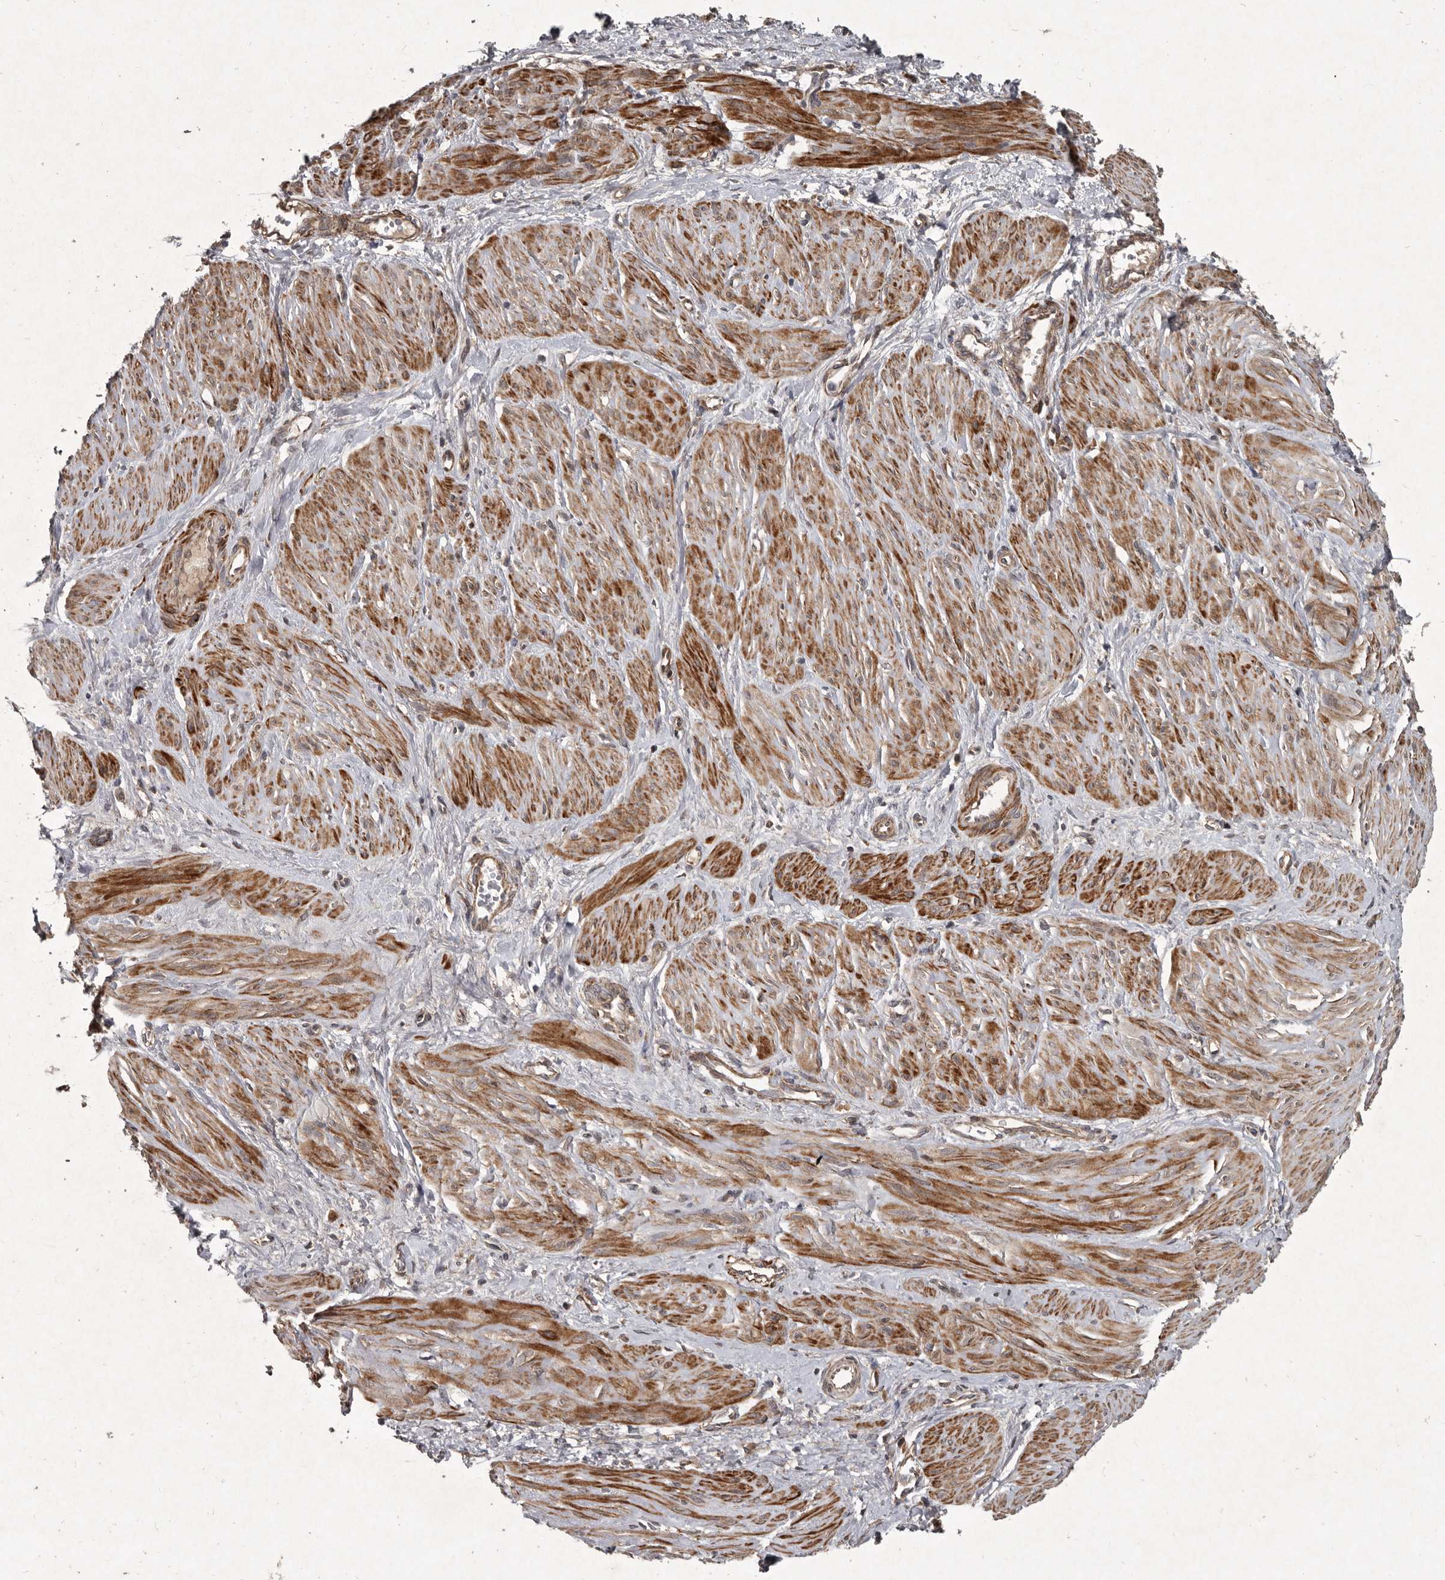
{"staining": {"intensity": "strong", "quantity": ">75%", "location": "cytoplasmic/membranous"}, "tissue": "smooth muscle", "cell_type": "Smooth muscle cells", "image_type": "normal", "snomed": [{"axis": "morphology", "description": "Normal tissue, NOS"}, {"axis": "topography", "description": "Endometrium"}], "caption": "Immunohistochemistry (IHC) histopathology image of unremarkable smooth muscle stained for a protein (brown), which displays high levels of strong cytoplasmic/membranous positivity in about >75% of smooth muscle cells.", "gene": "MRPS15", "patient": {"sex": "female", "age": 33}}